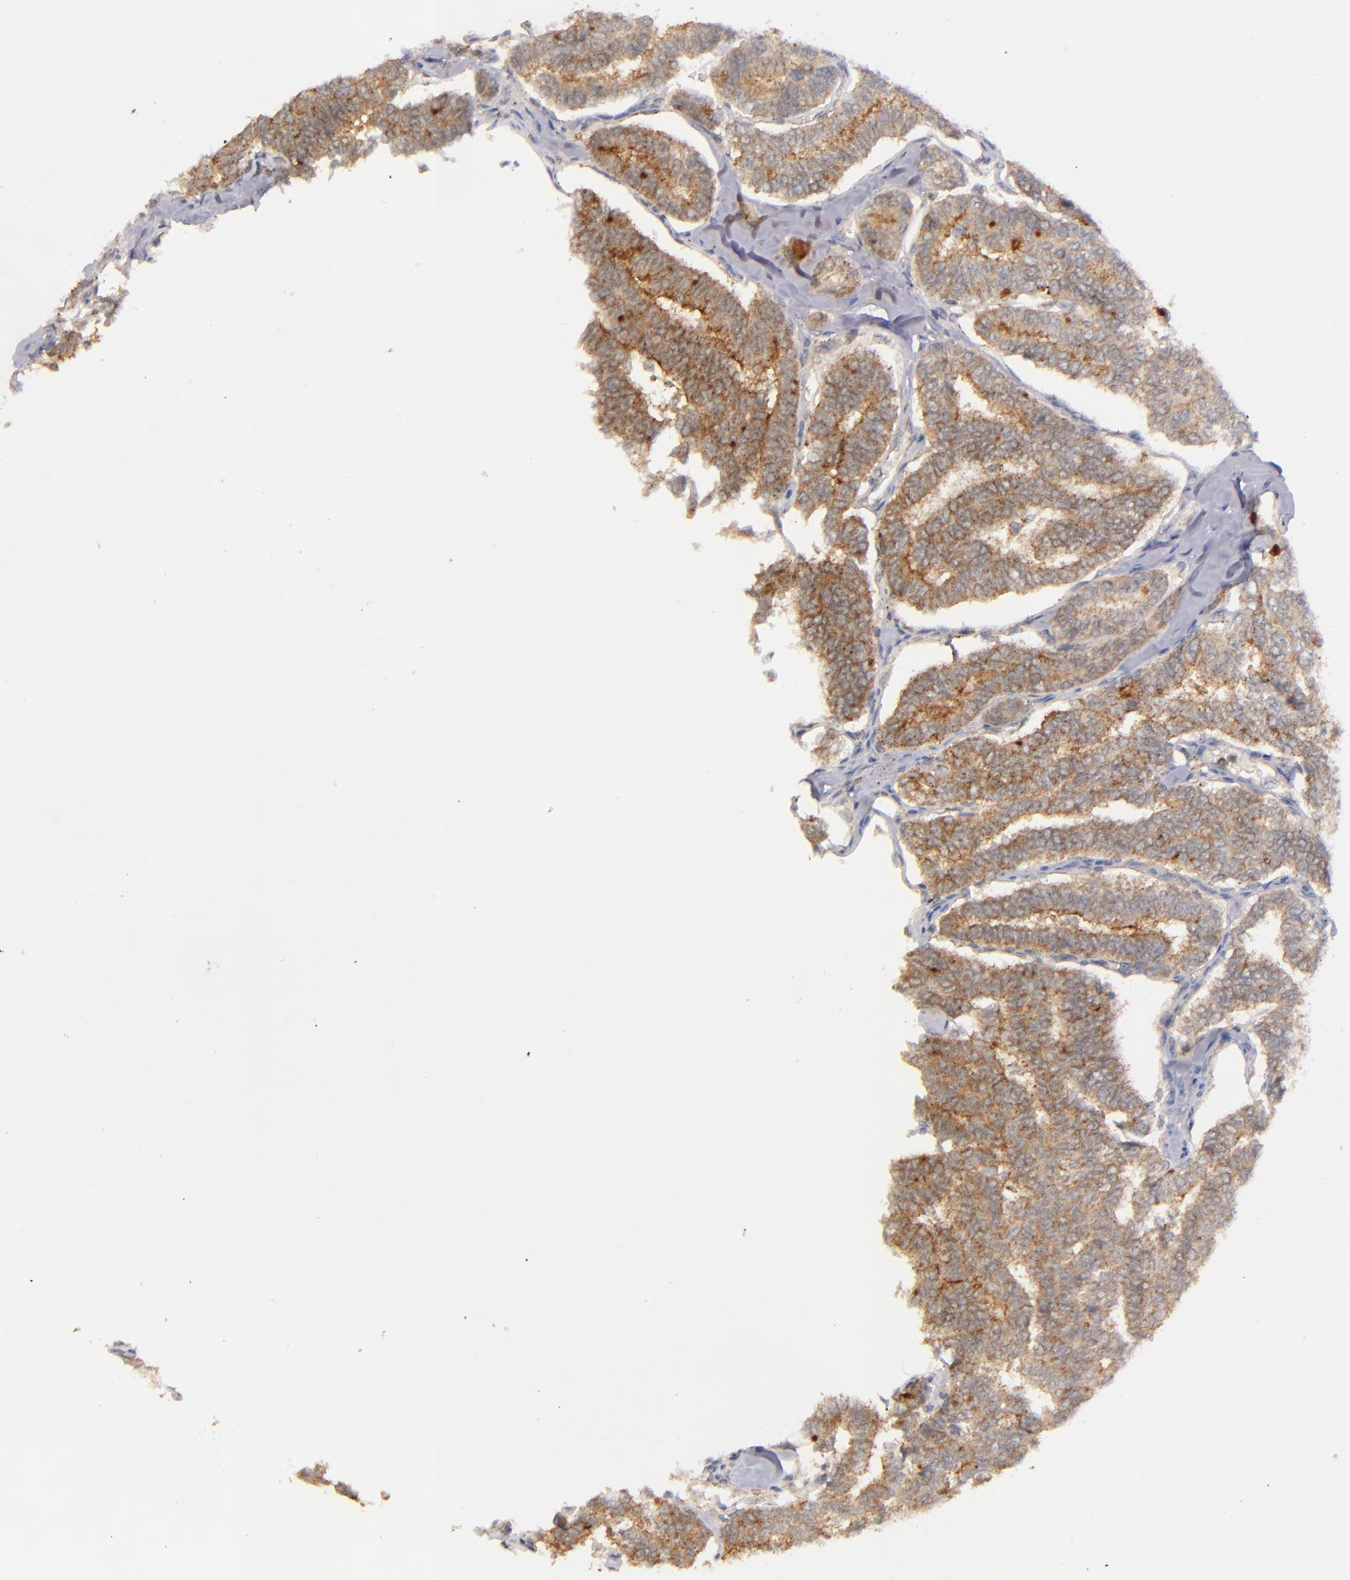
{"staining": {"intensity": "strong", "quantity": ">75%", "location": "cytoplasmic/membranous"}, "tissue": "thyroid cancer", "cell_type": "Tumor cells", "image_type": "cancer", "snomed": [{"axis": "morphology", "description": "Papillary adenocarcinoma, NOS"}, {"axis": "topography", "description": "Thyroid gland"}], "caption": "Protein staining of thyroid papillary adenocarcinoma tissue demonstrates strong cytoplasmic/membranous staining in approximately >75% of tumor cells.", "gene": "SYP", "patient": {"sex": "female", "age": 35}}